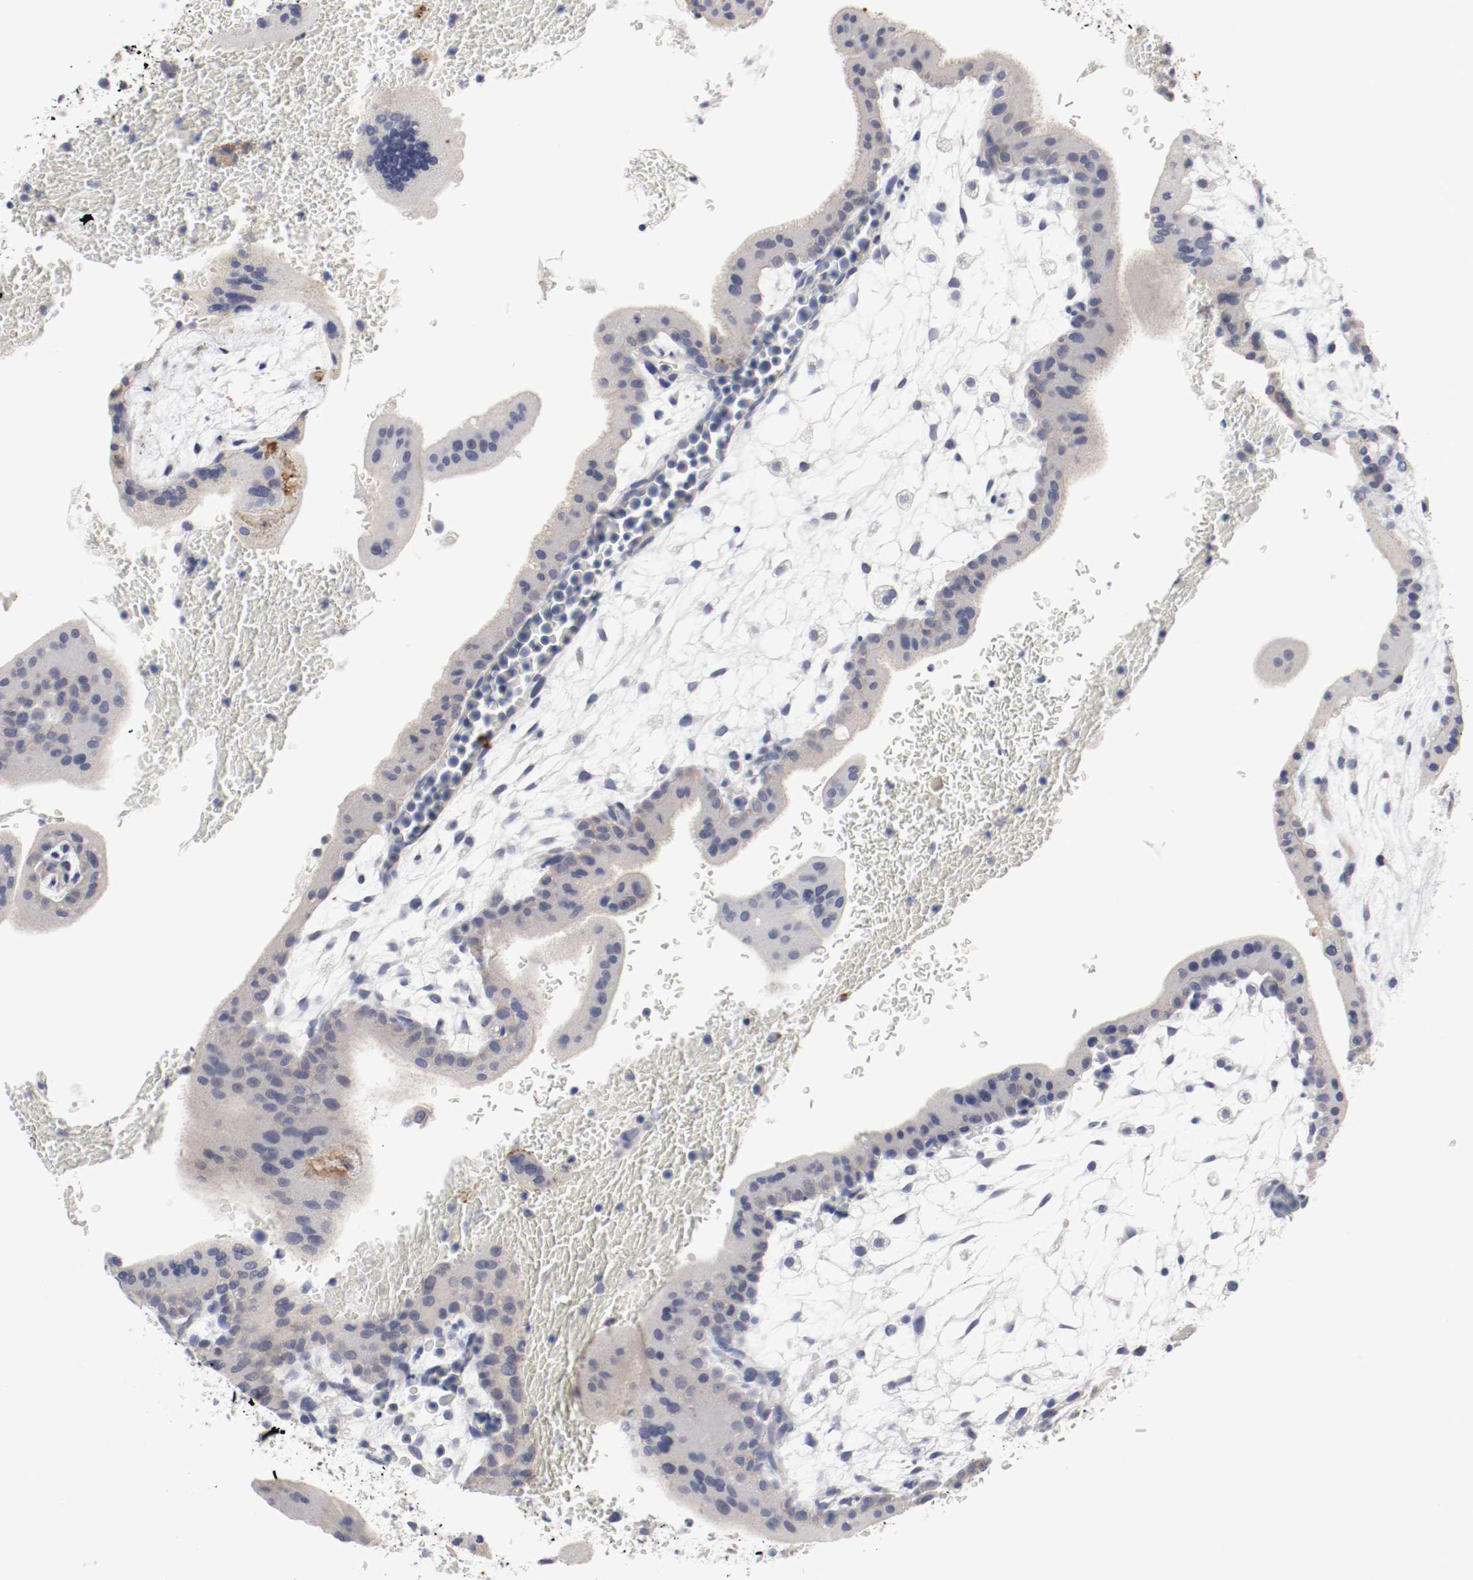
{"staining": {"intensity": "negative", "quantity": "none", "location": "none"}, "tissue": "placenta", "cell_type": "Trophoblastic cells", "image_type": "normal", "snomed": [{"axis": "morphology", "description": "Normal tissue, NOS"}, {"axis": "topography", "description": "Placenta"}], "caption": "The histopathology image exhibits no significant staining in trophoblastic cells of placenta. The staining was performed using DAB to visualize the protein expression in brown, while the nuclei were stained in blue with hematoxylin (Magnification: 20x).", "gene": "KIT", "patient": {"sex": "female", "age": 35}}